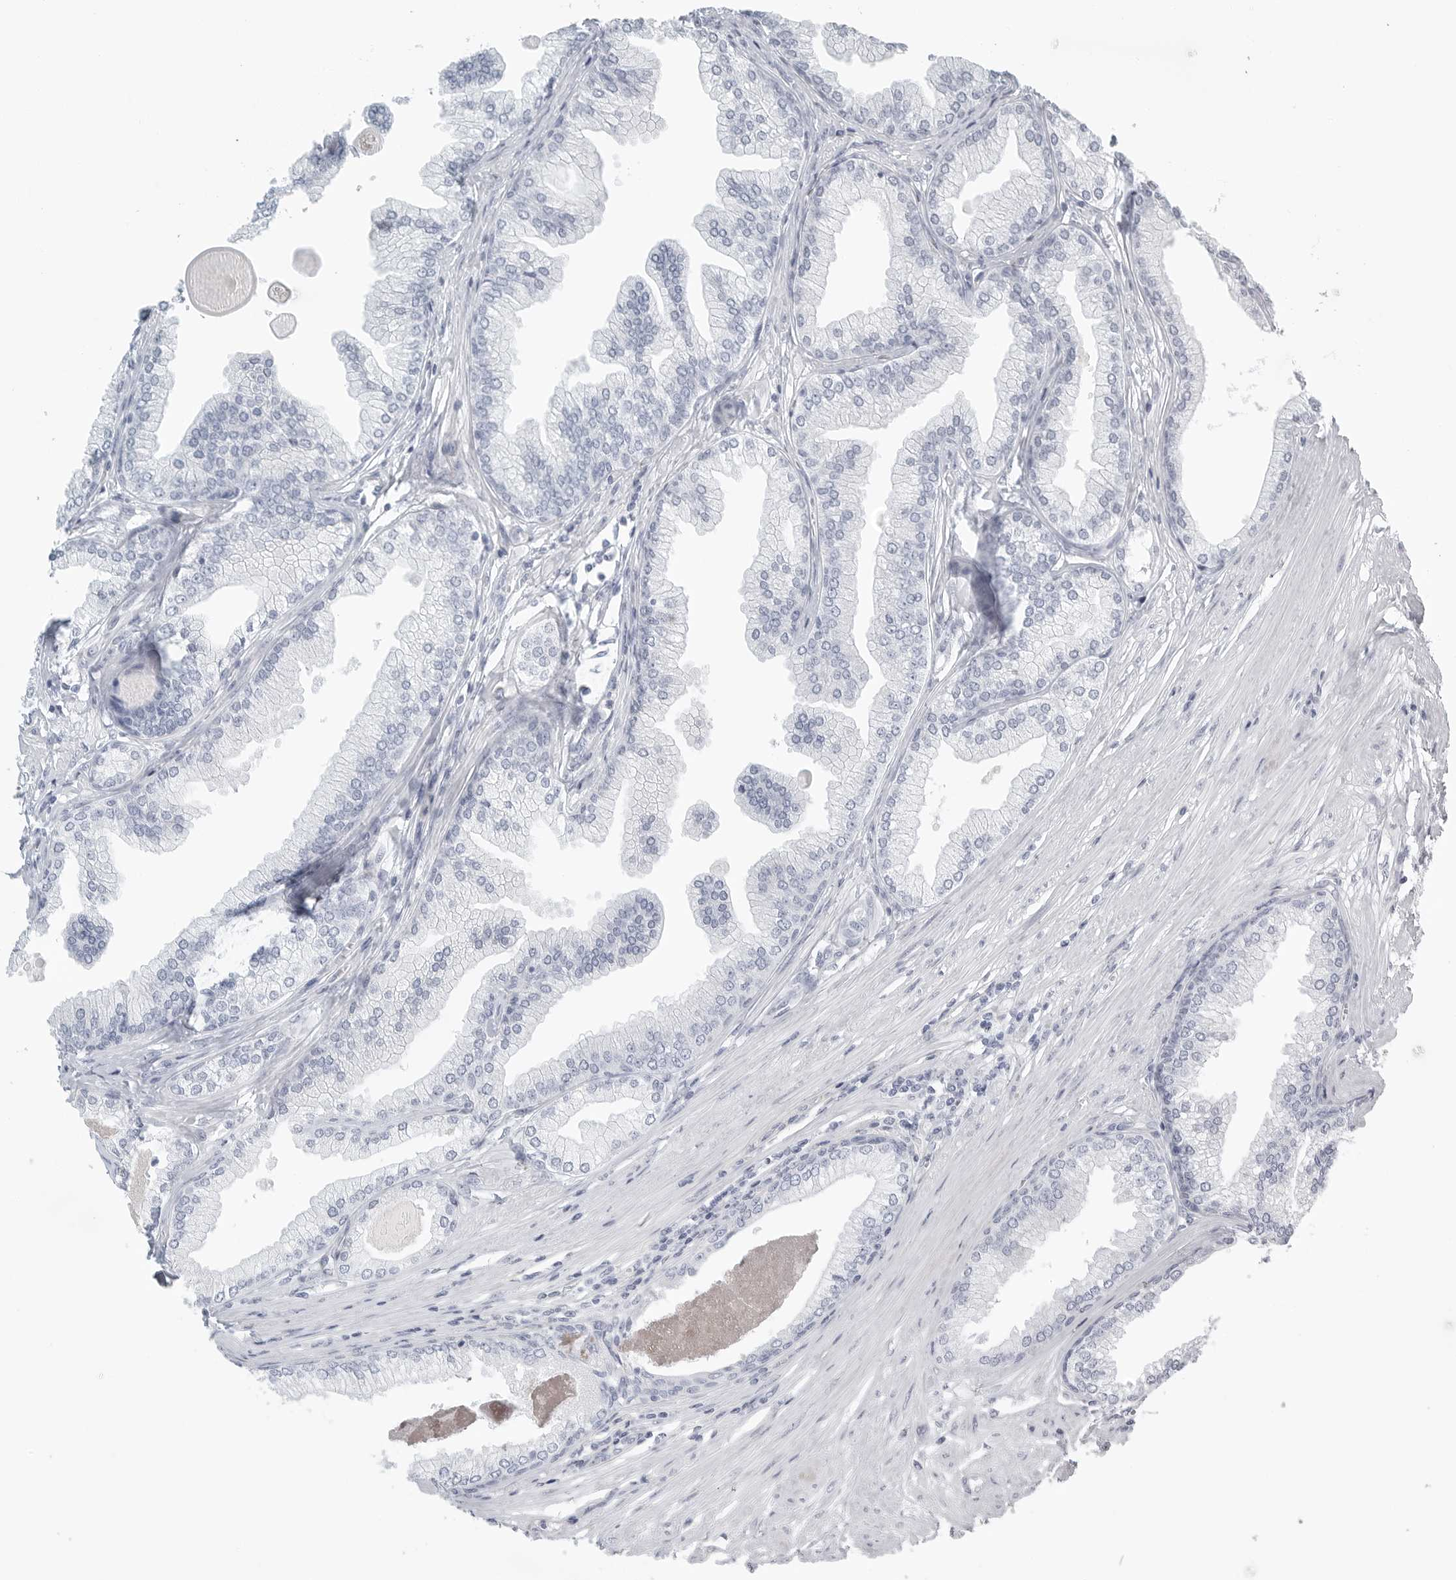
{"staining": {"intensity": "negative", "quantity": "none", "location": "none"}, "tissue": "prostate cancer", "cell_type": "Tumor cells", "image_type": "cancer", "snomed": [{"axis": "morphology", "description": "Adenocarcinoma, Low grade"}, {"axis": "topography", "description": "Prostate"}], "caption": "Image shows no protein expression in tumor cells of prostate adenocarcinoma (low-grade) tissue. (DAB immunohistochemistry (IHC), high magnification).", "gene": "TNR", "patient": {"sex": "male", "age": 52}}